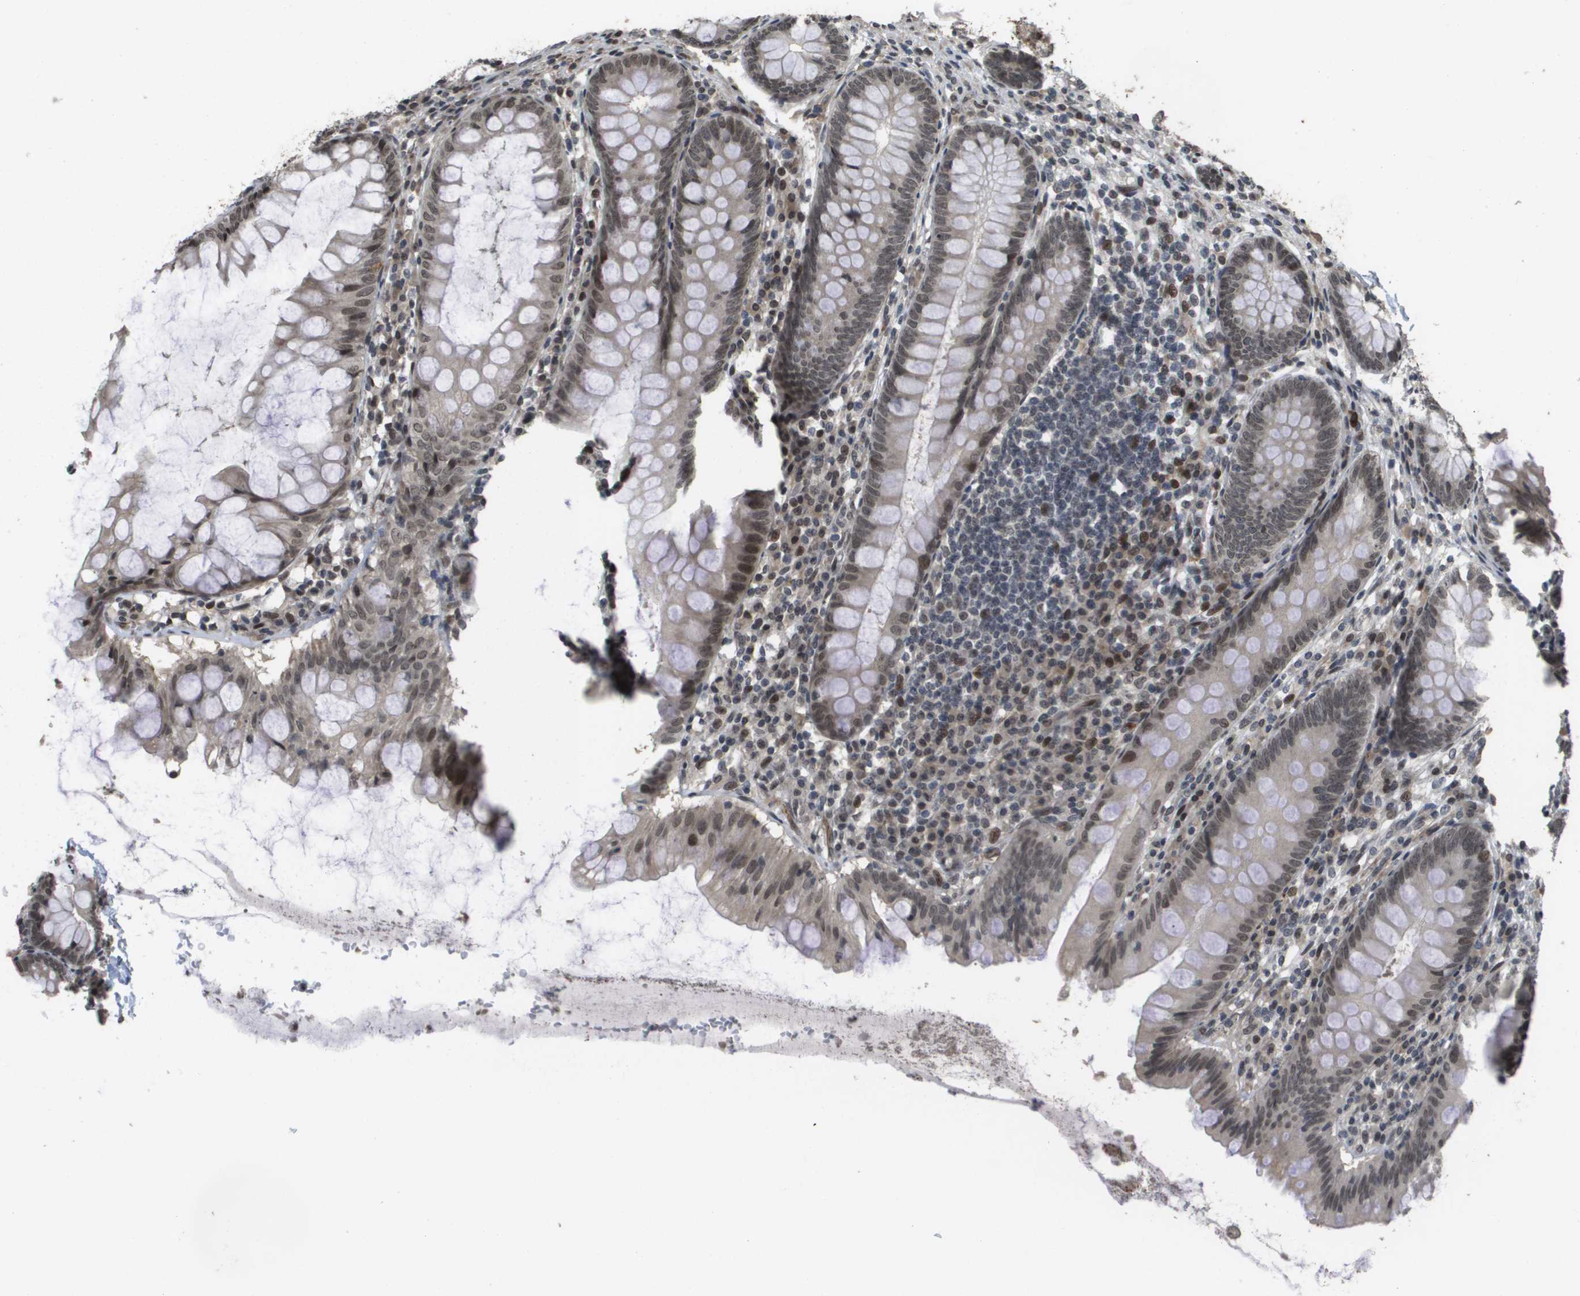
{"staining": {"intensity": "strong", "quantity": "<25%", "location": "cytoplasmic/membranous,nuclear"}, "tissue": "appendix", "cell_type": "Glandular cells", "image_type": "normal", "snomed": [{"axis": "morphology", "description": "Normal tissue, NOS"}, {"axis": "topography", "description": "Appendix"}], "caption": "An IHC histopathology image of unremarkable tissue is shown. Protein staining in brown highlights strong cytoplasmic/membranous,nuclear positivity in appendix within glandular cells.", "gene": "KAT5", "patient": {"sex": "male", "age": 56}}